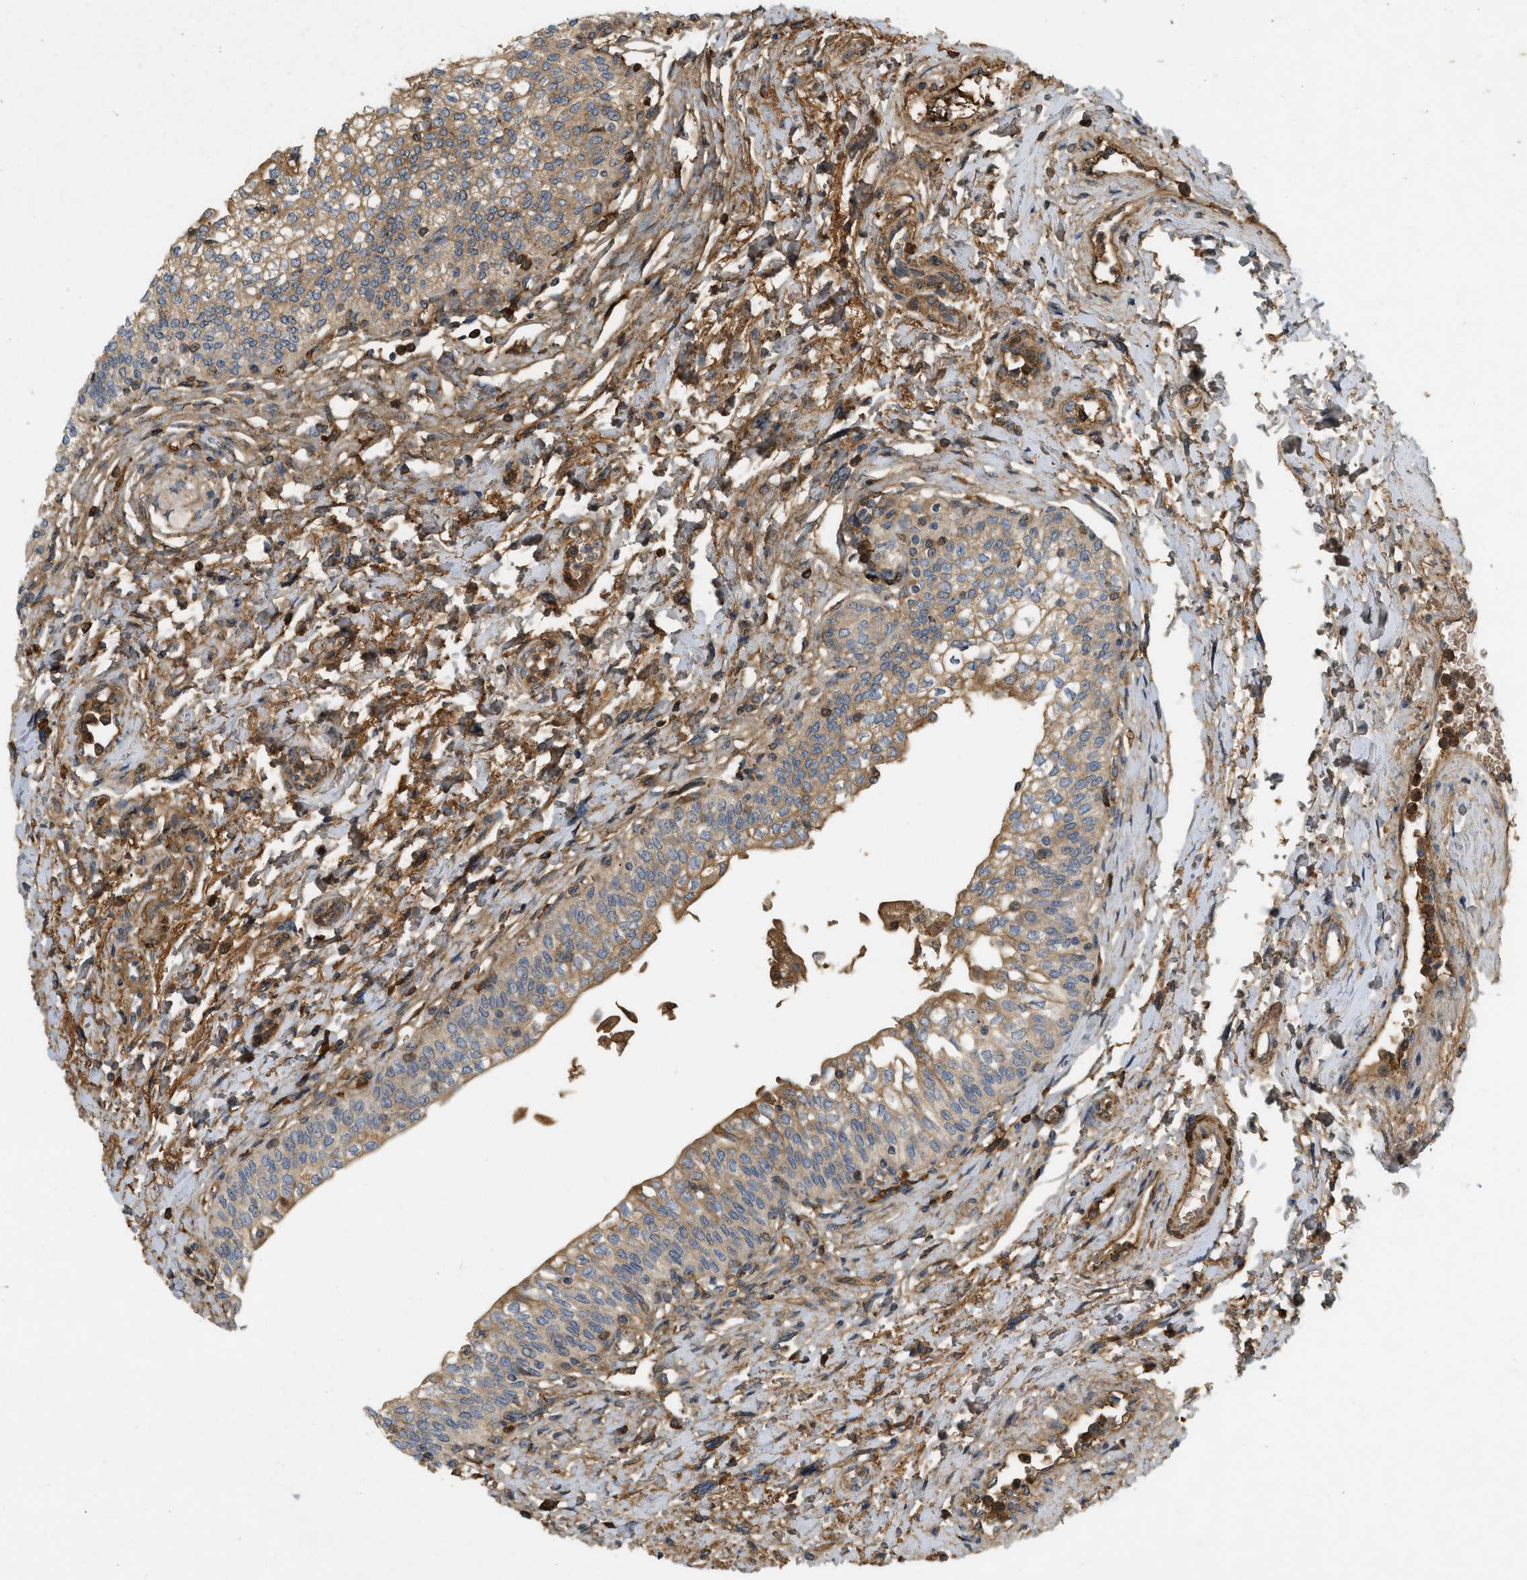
{"staining": {"intensity": "moderate", "quantity": "25%-75%", "location": "cytoplasmic/membranous"}, "tissue": "urinary bladder", "cell_type": "Urothelial cells", "image_type": "normal", "snomed": [{"axis": "morphology", "description": "Normal tissue, NOS"}, {"axis": "topography", "description": "Urinary bladder"}], "caption": "High-magnification brightfield microscopy of benign urinary bladder stained with DAB (3,3'-diaminobenzidine) (brown) and counterstained with hematoxylin (blue). urothelial cells exhibit moderate cytoplasmic/membranous positivity is appreciated in approximately25%-75% of cells. Nuclei are stained in blue.", "gene": "F8", "patient": {"sex": "male", "age": 55}}